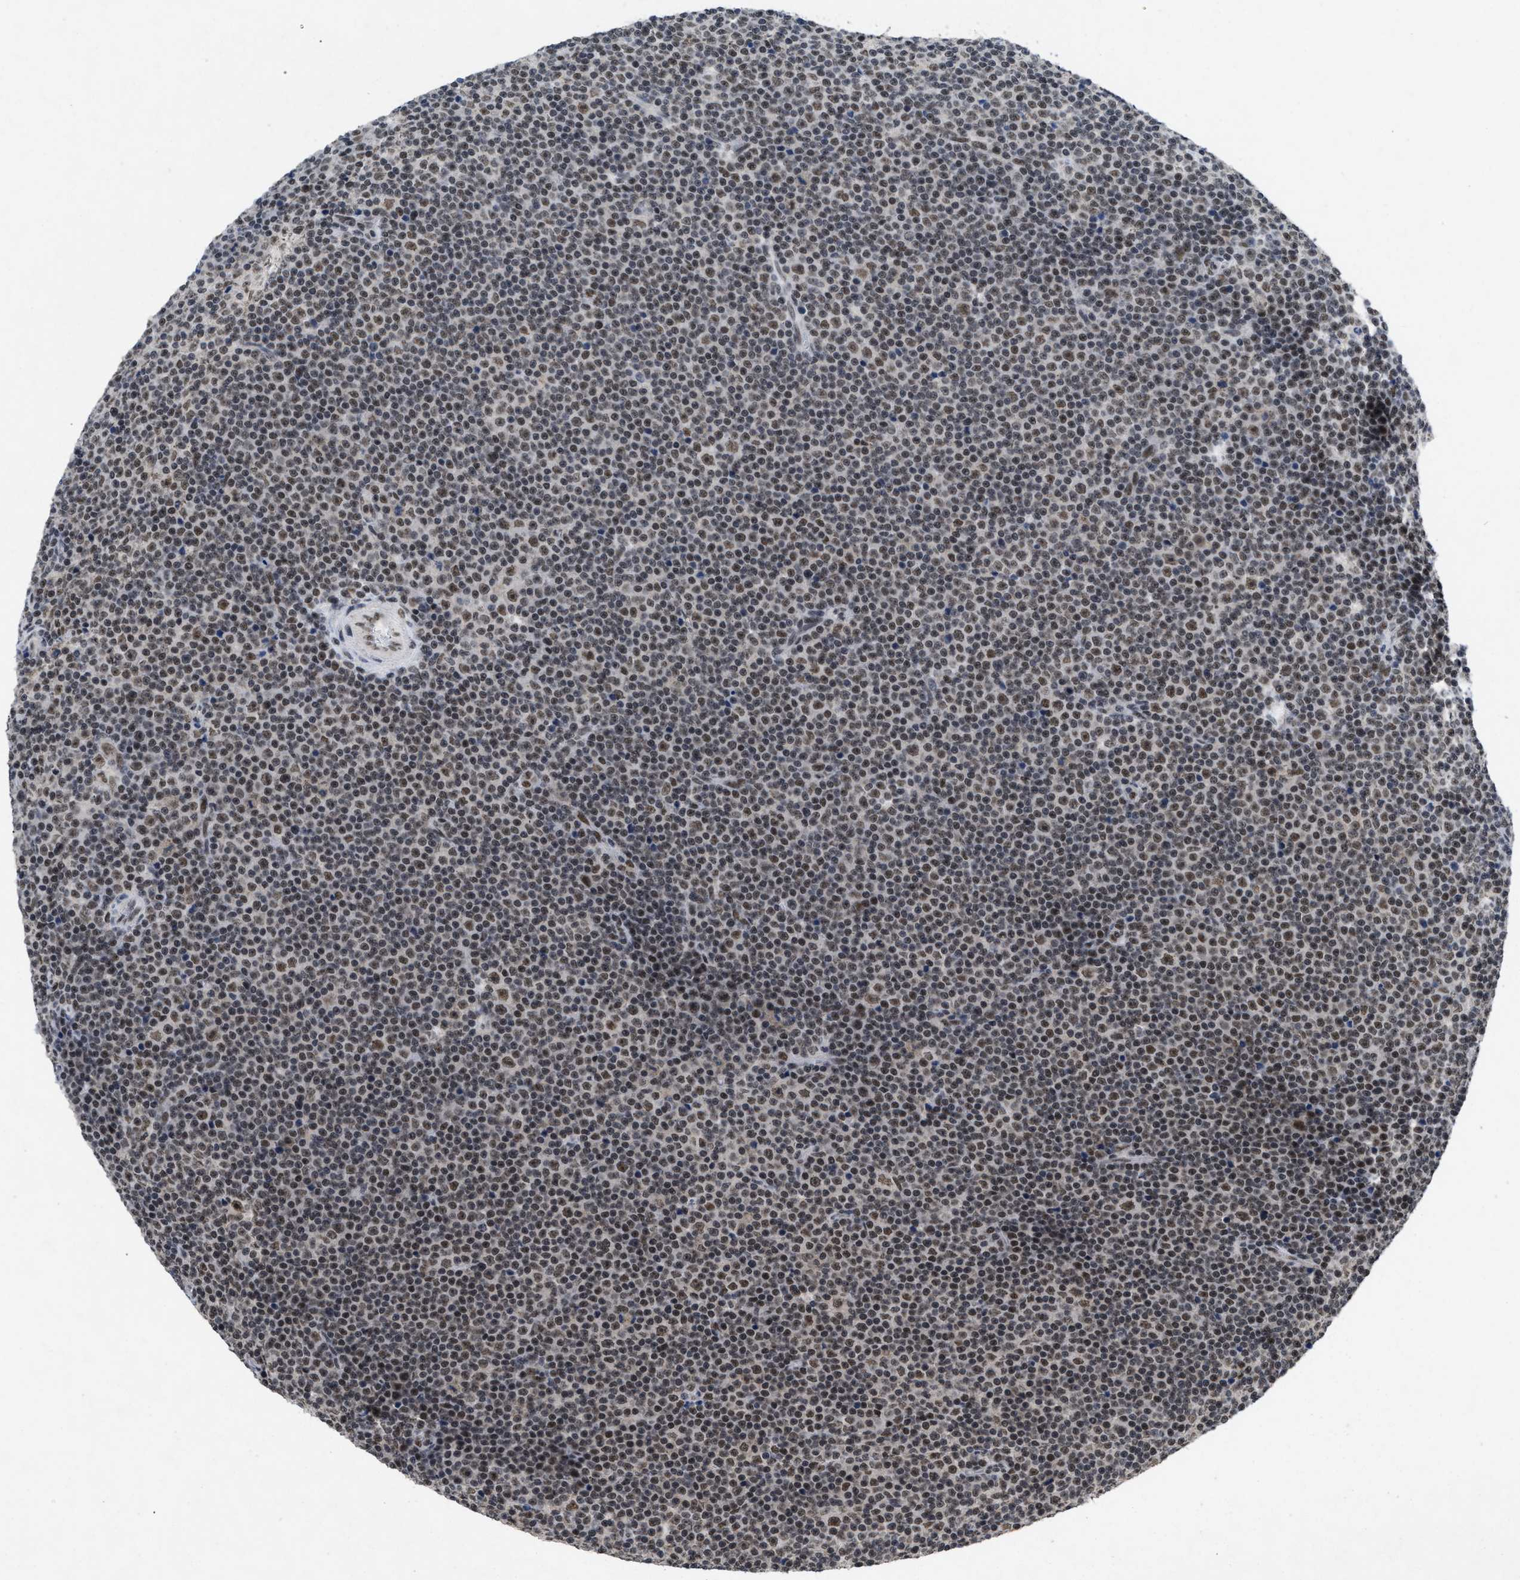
{"staining": {"intensity": "weak", "quantity": "25%-75%", "location": "nuclear"}, "tissue": "lymphoma", "cell_type": "Tumor cells", "image_type": "cancer", "snomed": [{"axis": "morphology", "description": "Malignant lymphoma, non-Hodgkin's type, Low grade"}, {"axis": "topography", "description": "Lymph node"}], "caption": "Lymphoma was stained to show a protein in brown. There is low levels of weak nuclear expression in approximately 25%-75% of tumor cells.", "gene": "ZNF346", "patient": {"sex": "female", "age": 67}}